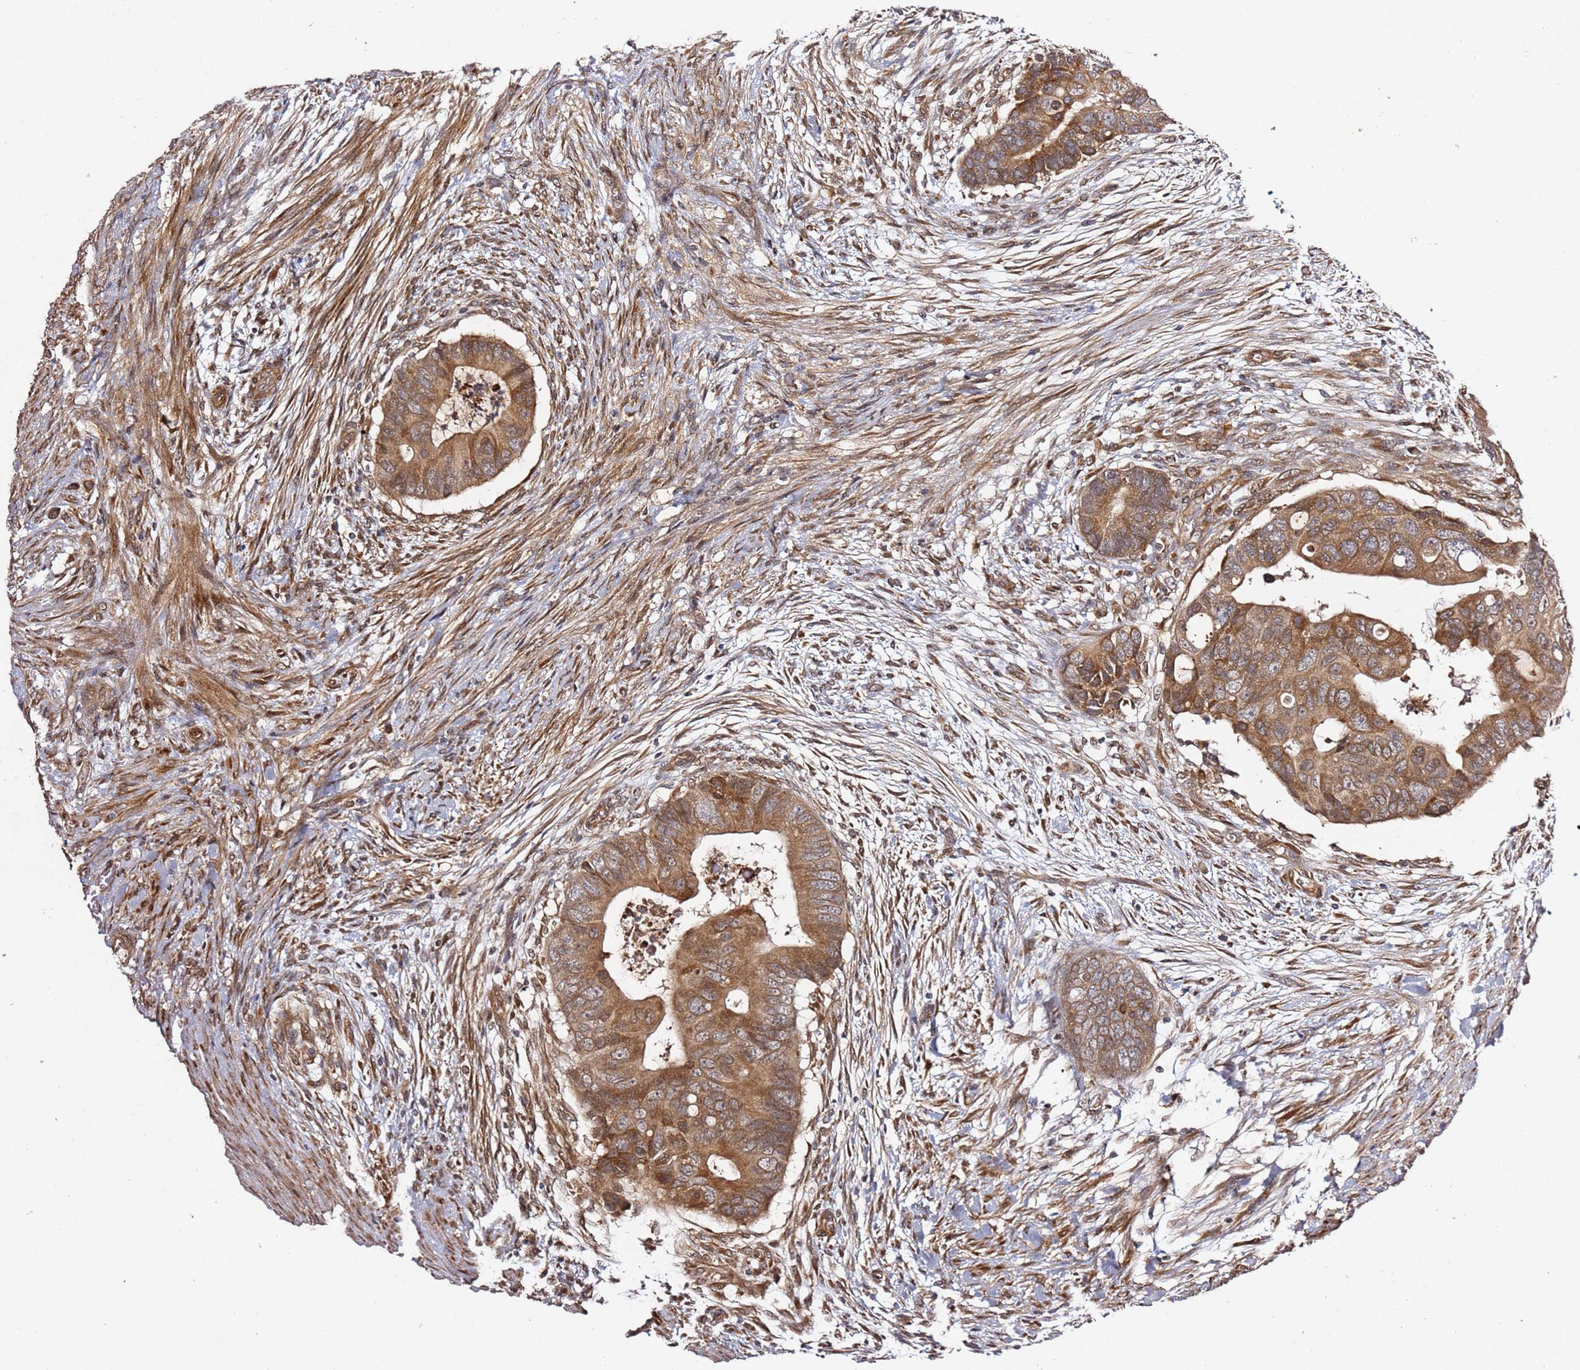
{"staining": {"intensity": "moderate", "quantity": ">75%", "location": "cytoplasmic/membranous"}, "tissue": "colorectal cancer", "cell_type": "Tumor cells", "image_type": "cancer", "snomed": [{"axis": "morphology", "description": "Adenocarcinoma, NOS"}, {"axis": "topography", "description": "Rectum"}], "caption": "IHC micrograph of colorectal cancer stained for a protein (brown), which demonstrates medium levels of moderate cytoplasmic/membranous expression in approximately >75% of tumor cells.", "gene": "PRKAB2", "patient": {"sex": "female", "age": 78}}